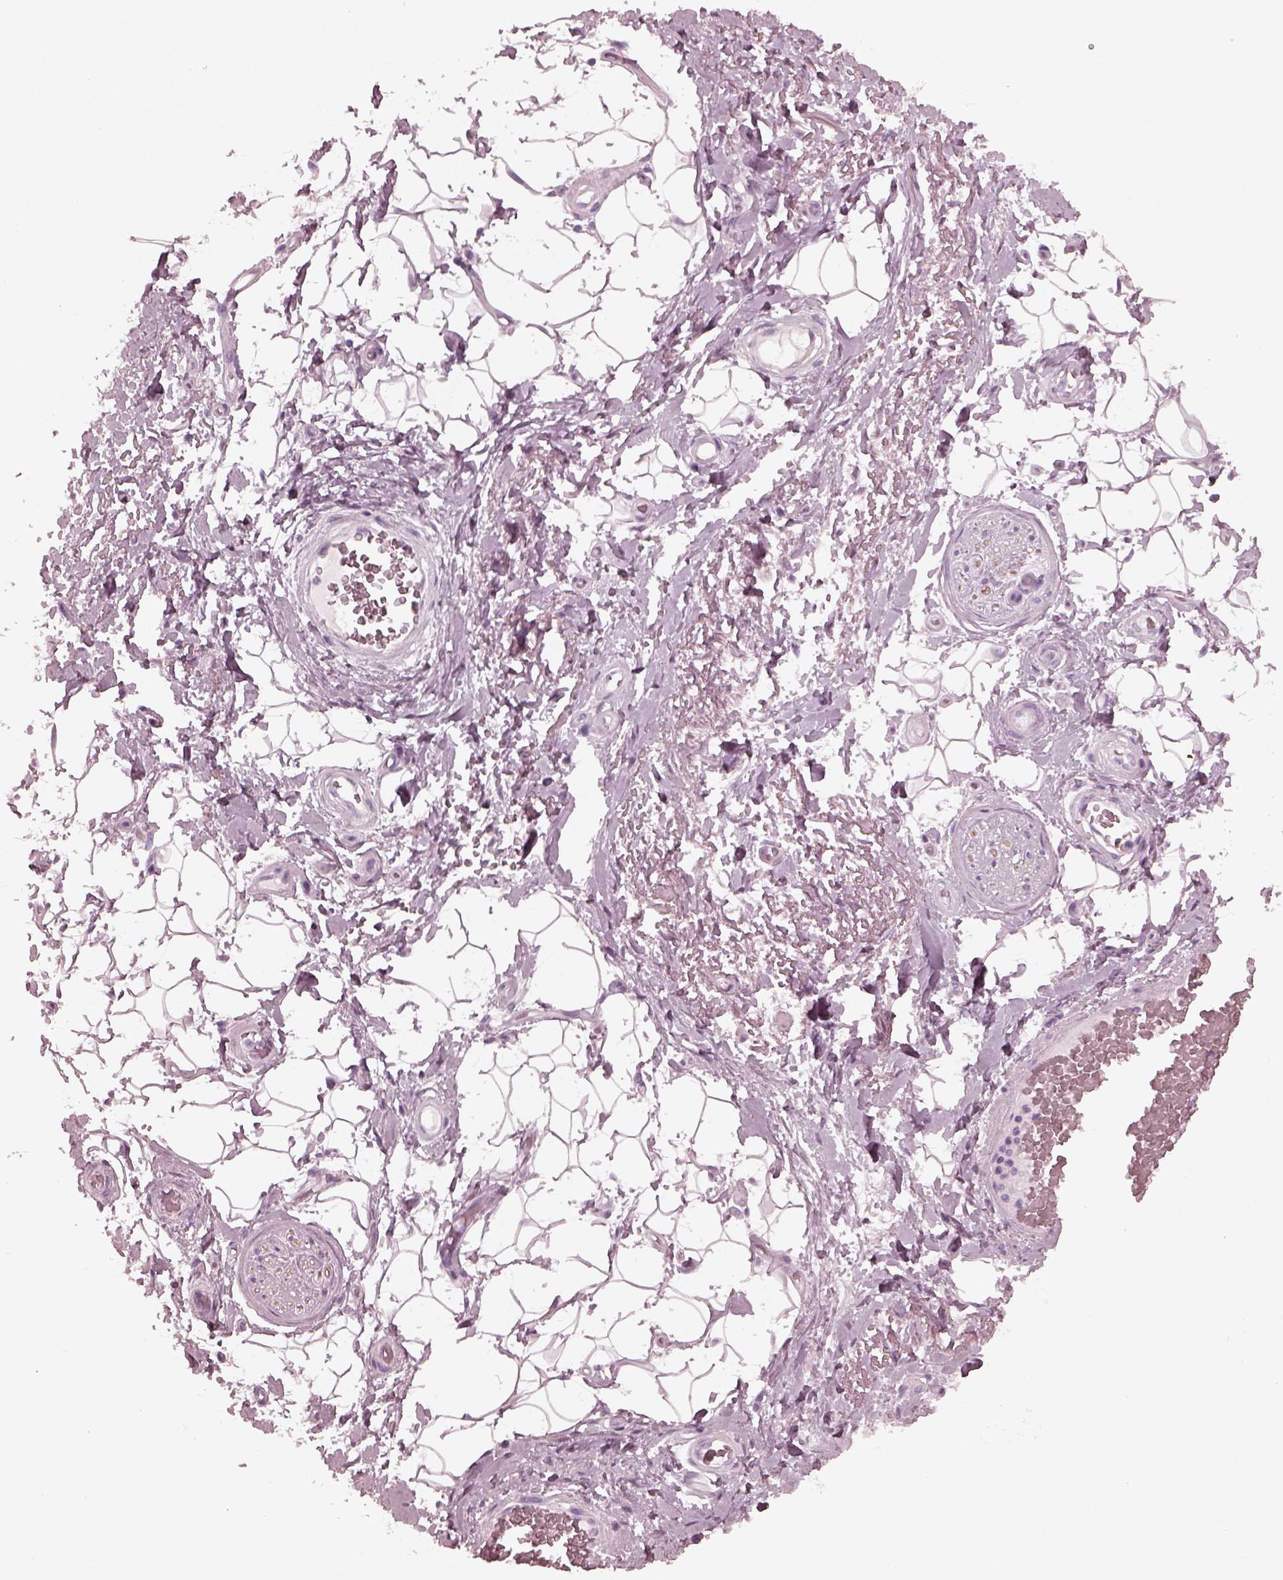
{"staining": {"intensity": "negative", "quantity": "none", "location": "none"}, "tissue": "adipose tissue", "cell_type": "Adipocytes", "image_type": "normal", "snomed": [{"axis": "morphology", "description": "Normal tissue, NOS"}, {"axis": "topography", "description": "Anal"}, {"axis": "topography", "description": "Peripheral nerve tissue"}], "caption": "The immunohistochemistry (IHC) micrograph has no significant expression in adipocytes of adipose tissue. The staining is performed using DAB (3,3'-diaminobenzidine) brown chromogen with nuclei counter-stained in using hematoxylin.", "gene": "GRM6", "patient": {"sex": "male", "age": 53}}